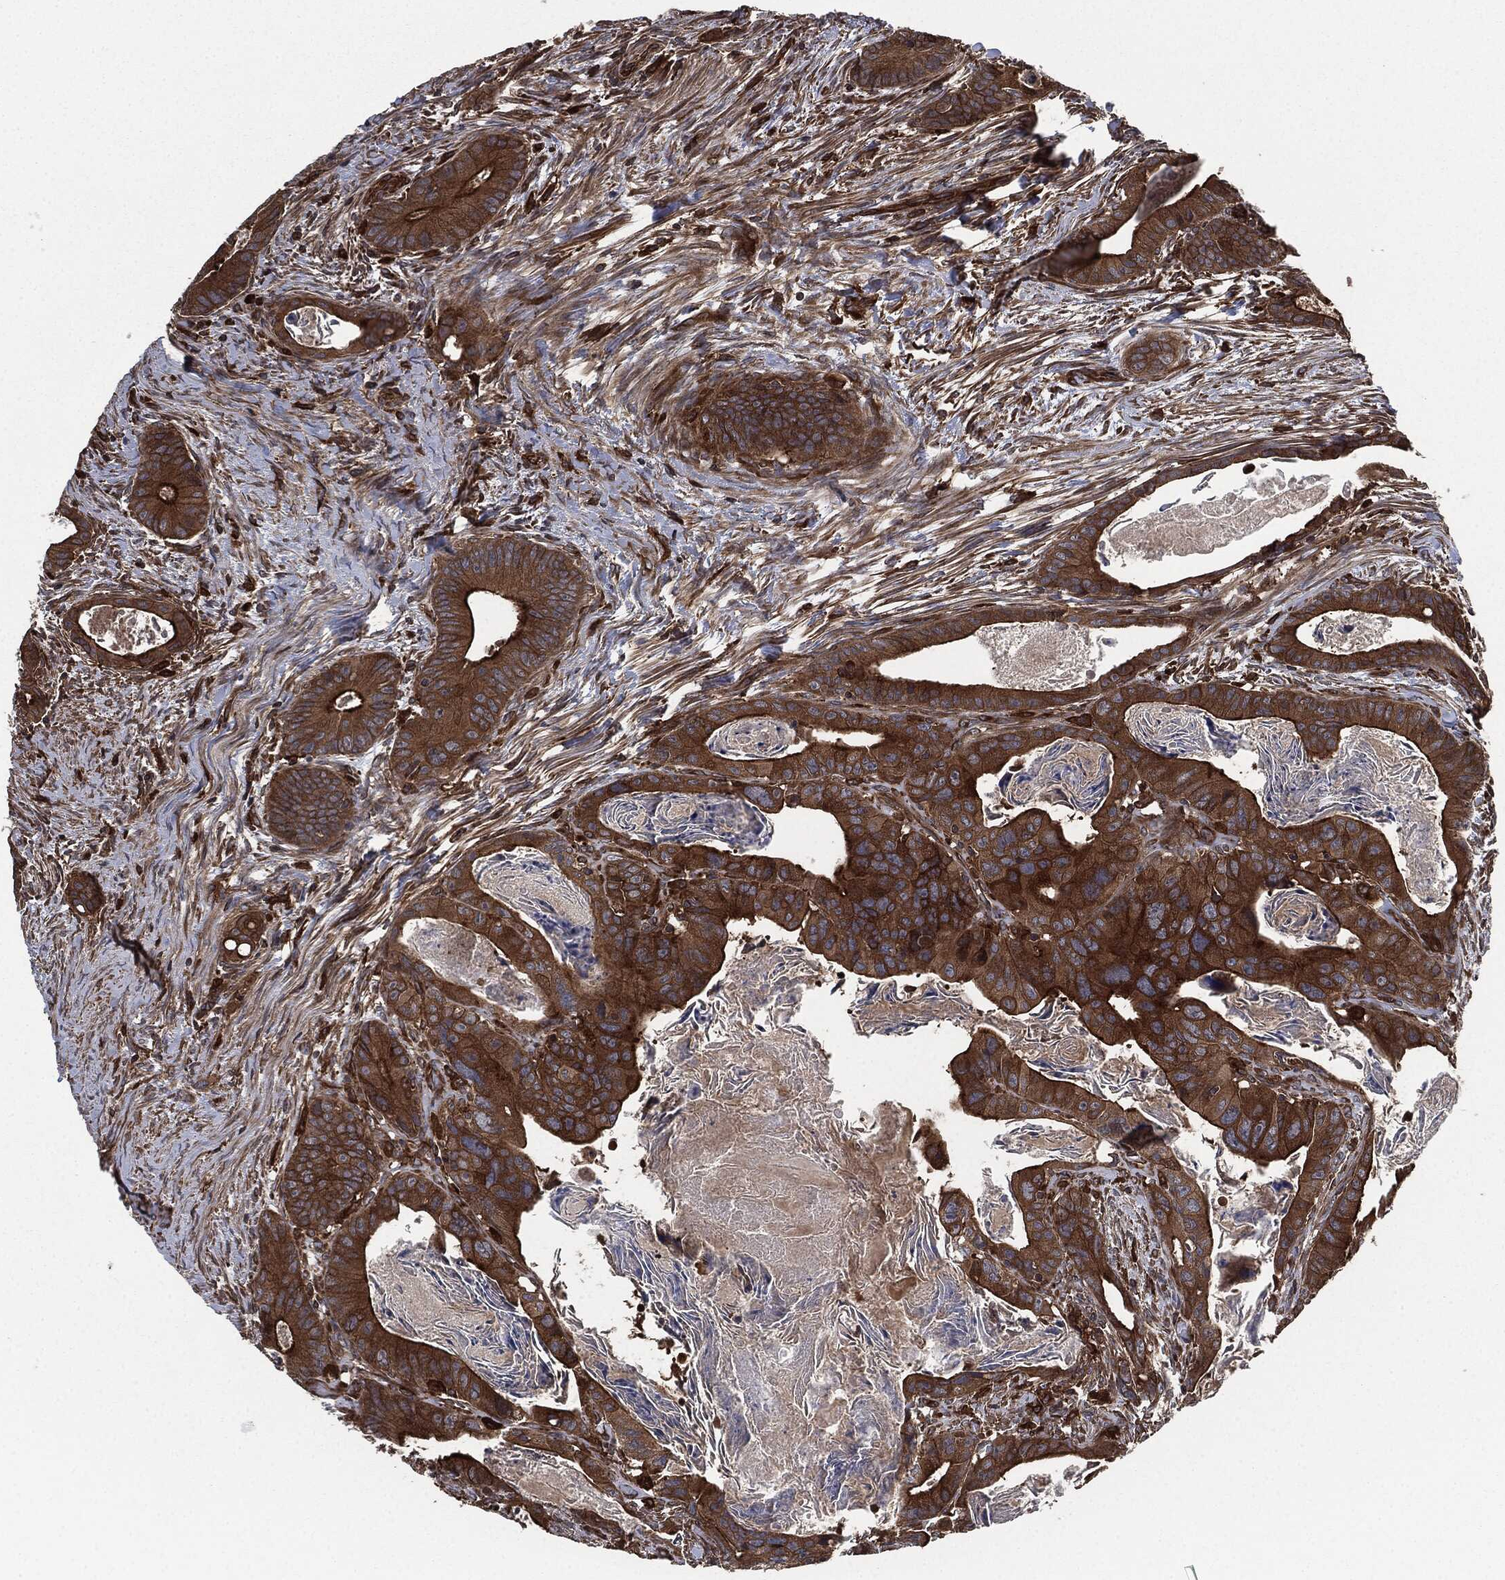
{"staining": {"intensity": "strong", "quantity": ">75%", "location": "cytoplasmic/membranous"}, "tissue": "colorectal cancer", "cell_type": "Tumor cells", "image_type": "cancer", "snomed": [{"axis": "morphology", "description": "Adenocarcinoma, NOS"}, {"axis": "topography", "description": "Rectum"}], "caption": "Colorectal cancer stained with DAB IHC demonstrates high levels of strong cytoplasmic/membranous positivity in about >75% of tumor cells.", "gene": "RAP1GDS1", "patient": {"sex": "male", "age": 64}}